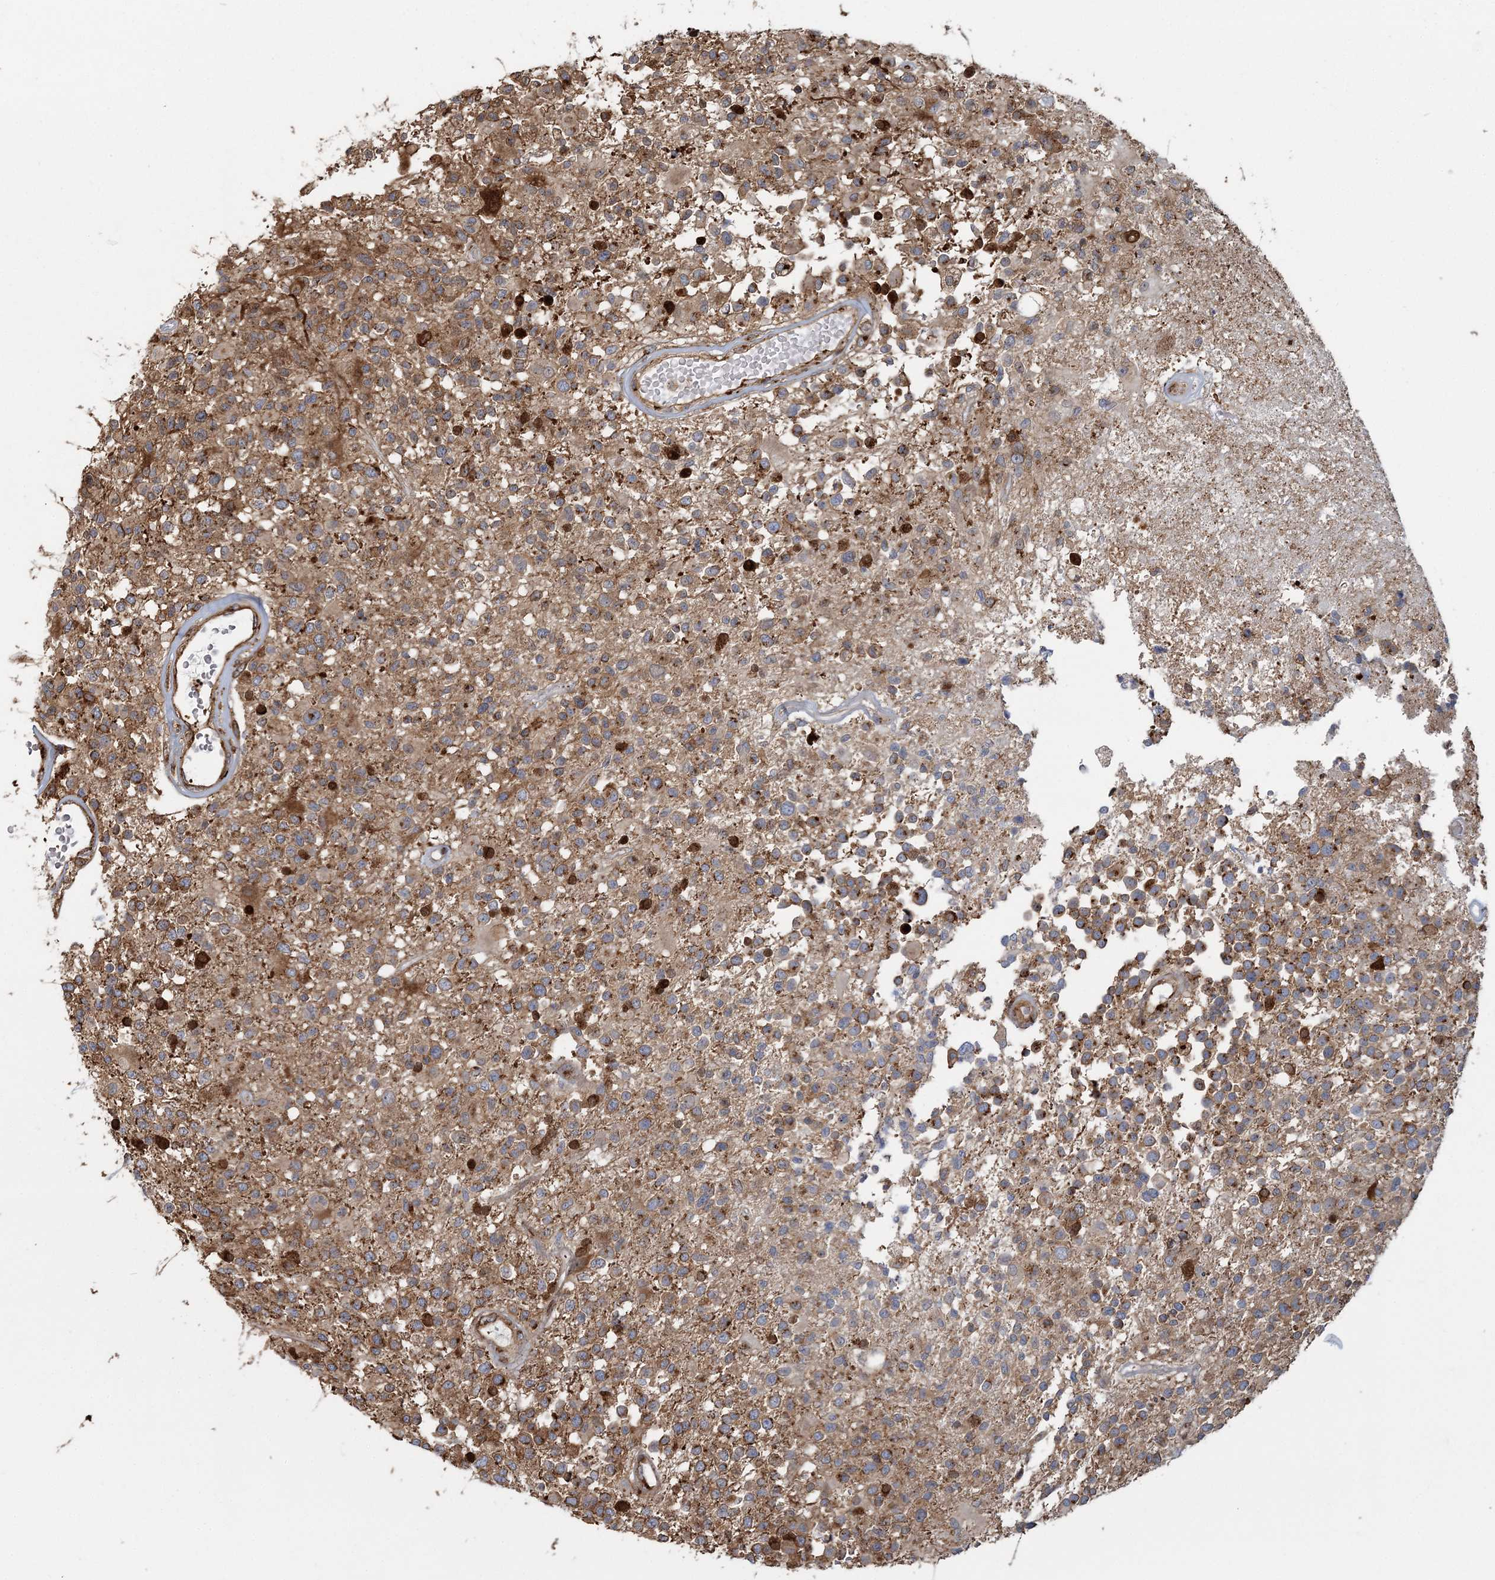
{"staining": {"intensity": "moderate", "quantity": ">75%", "location": "cytoplasmic/membranous"}, "tissue": "glioma", "cell_type": "Tumor cells", "image_type": "cancer", "snomed": [{"axis": "morphology", "description": "Glioma, malignant, High grade"}, {"axis": "morphology", "description": "Glioblastoma, NOS"}, {"axis": "topography", "description": "Brain"}], "caption": "Protein expression analysis of human glioma reveals moderate cytoplasmic/membranous positivity in approximately >75% of tumor cells.", "gene": "TRAF3IP2", "patient": {"sex": "male", "age": 60}}